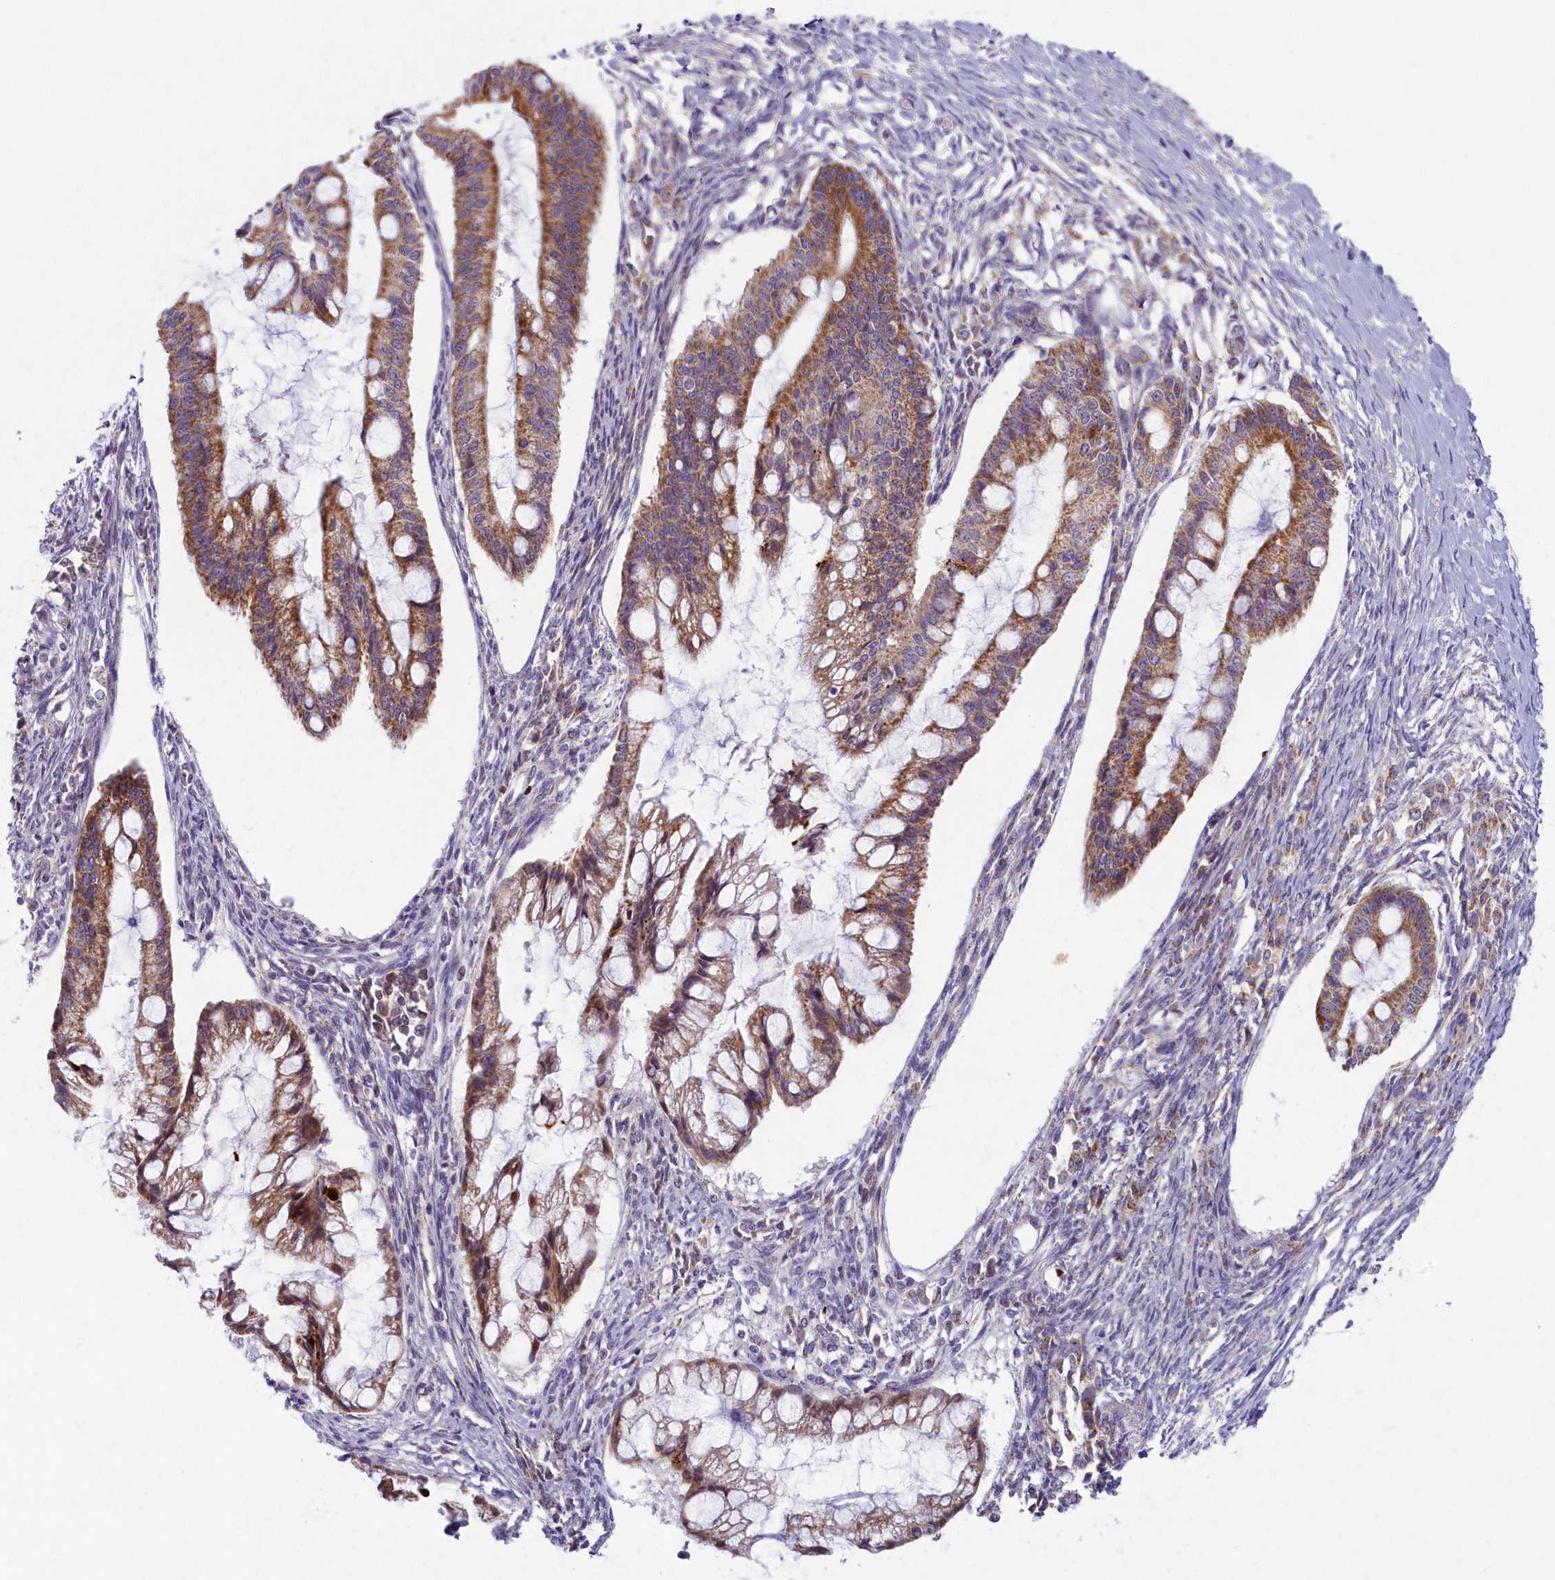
{"staining": {"intensity": "moderate", "quantity": ">75%", "location": "cytoplasmic/membranous"}, "tissue": "ovarian cancer", "cell_type": "Tumor cells", "image_type": "cancer", "snomed": [{"axis": "morphology", "description": "Cystadenocarcinoma, mucinous, NOS"}, {"axis": "topography", "description": "Ovary"}], "caption": "Human ovarian cancer stained with a brown dye exhibits moderate cytoplasmic/membranous positive positivity in about >75% of tumor cells.", "gene": "MRPS25", "patient": {"sex": "female", "age": 73}}